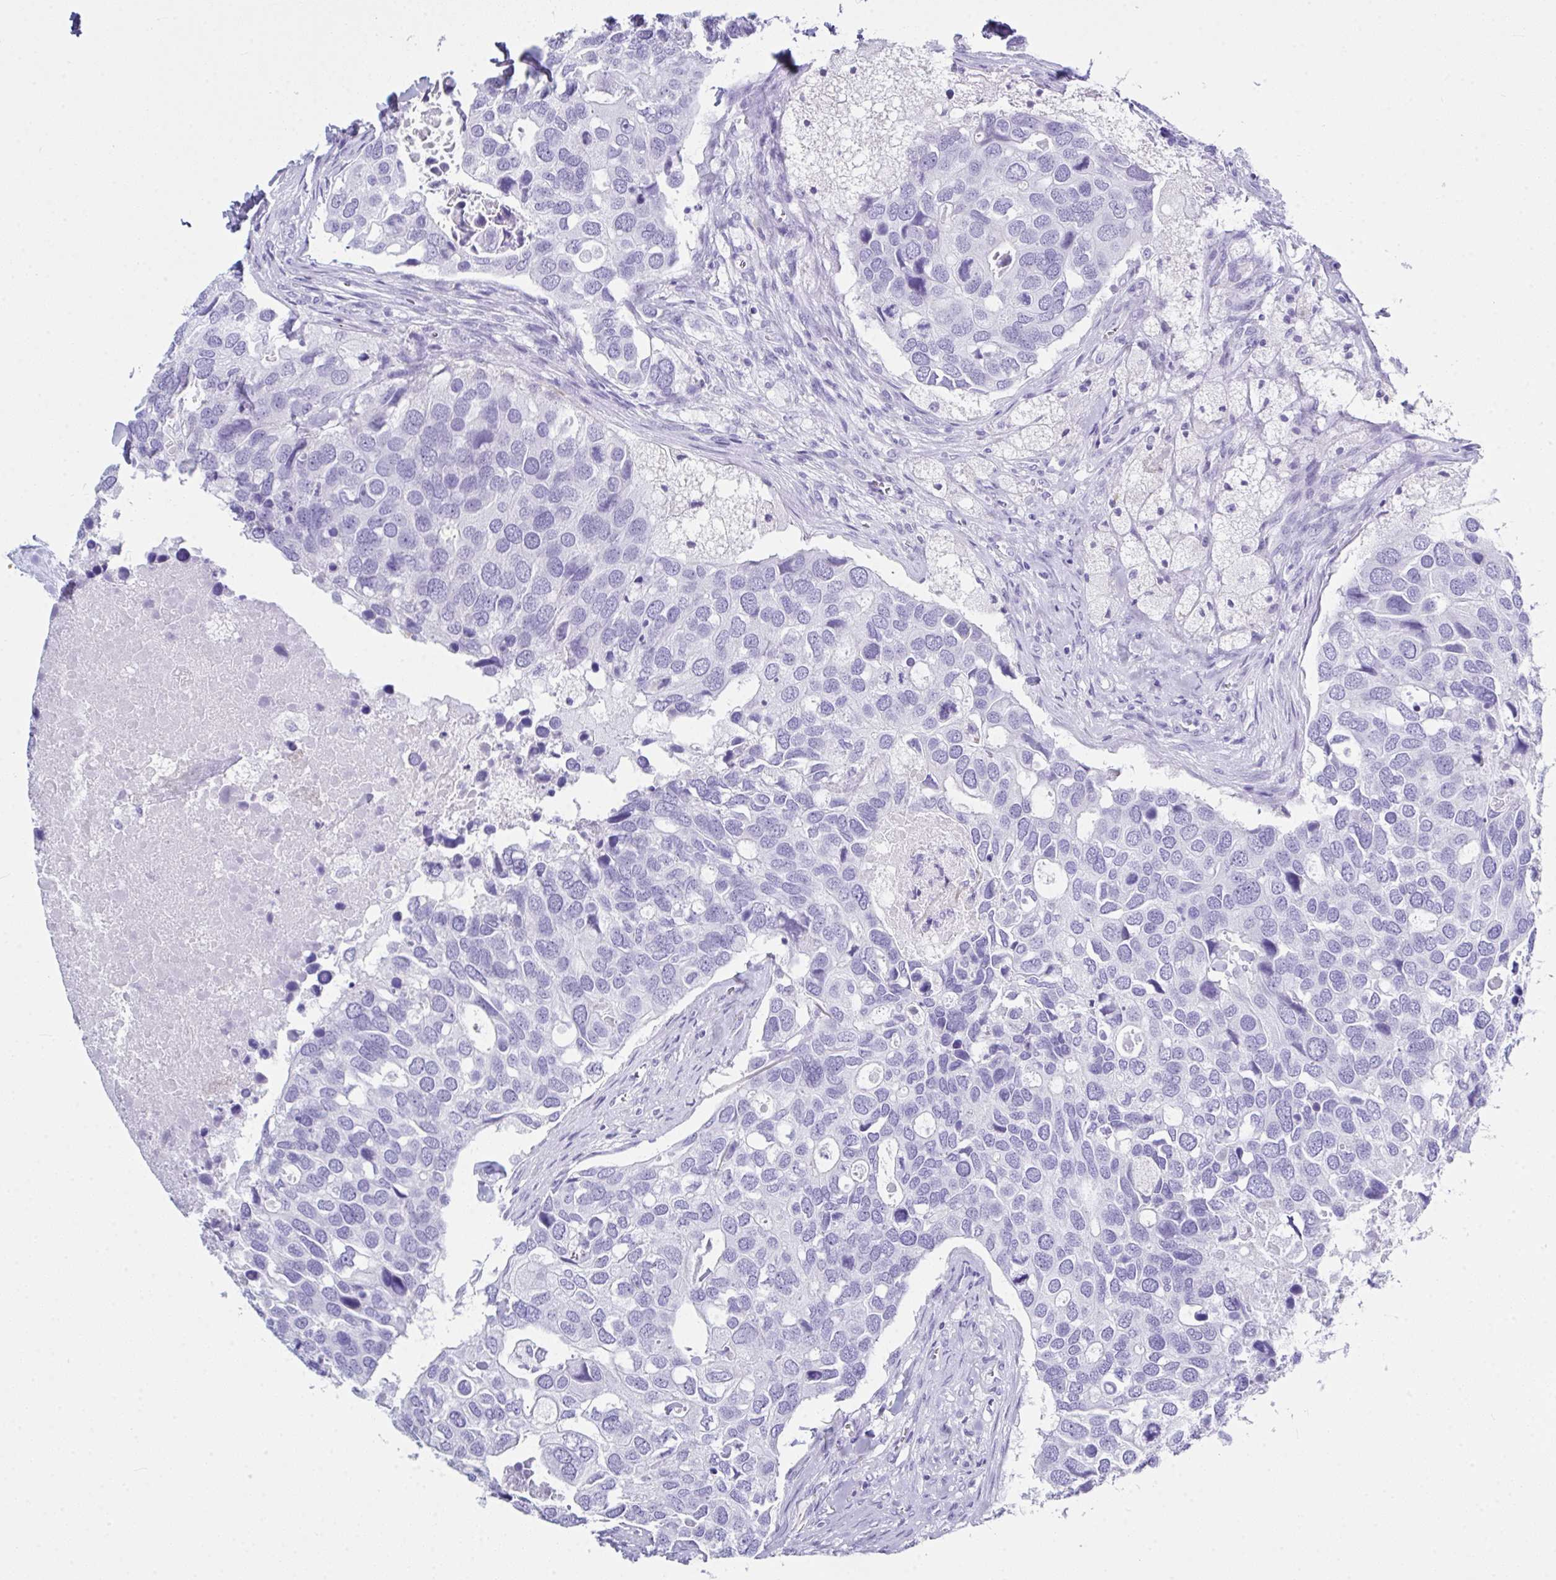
{"staining": {"intensity": "negative", "quantity": "none", "location": "none"}, "tissue": "breast cancer", "cell_type": "Tumor cells", "image_type": "cancer", "snomed": [{"axis": "morphology", "description": "Duct carcinoma"}, {"axis": "topography", "description": "Breast"}], "caption": "The micrograph displays no staining of tumor cells in breast infiltrating ductal carcinoma. (DAB immunohistochemistry (IHC), high magnification).", "gene": "LGALS4", "patient": {"sex": "female", "age": 83}}